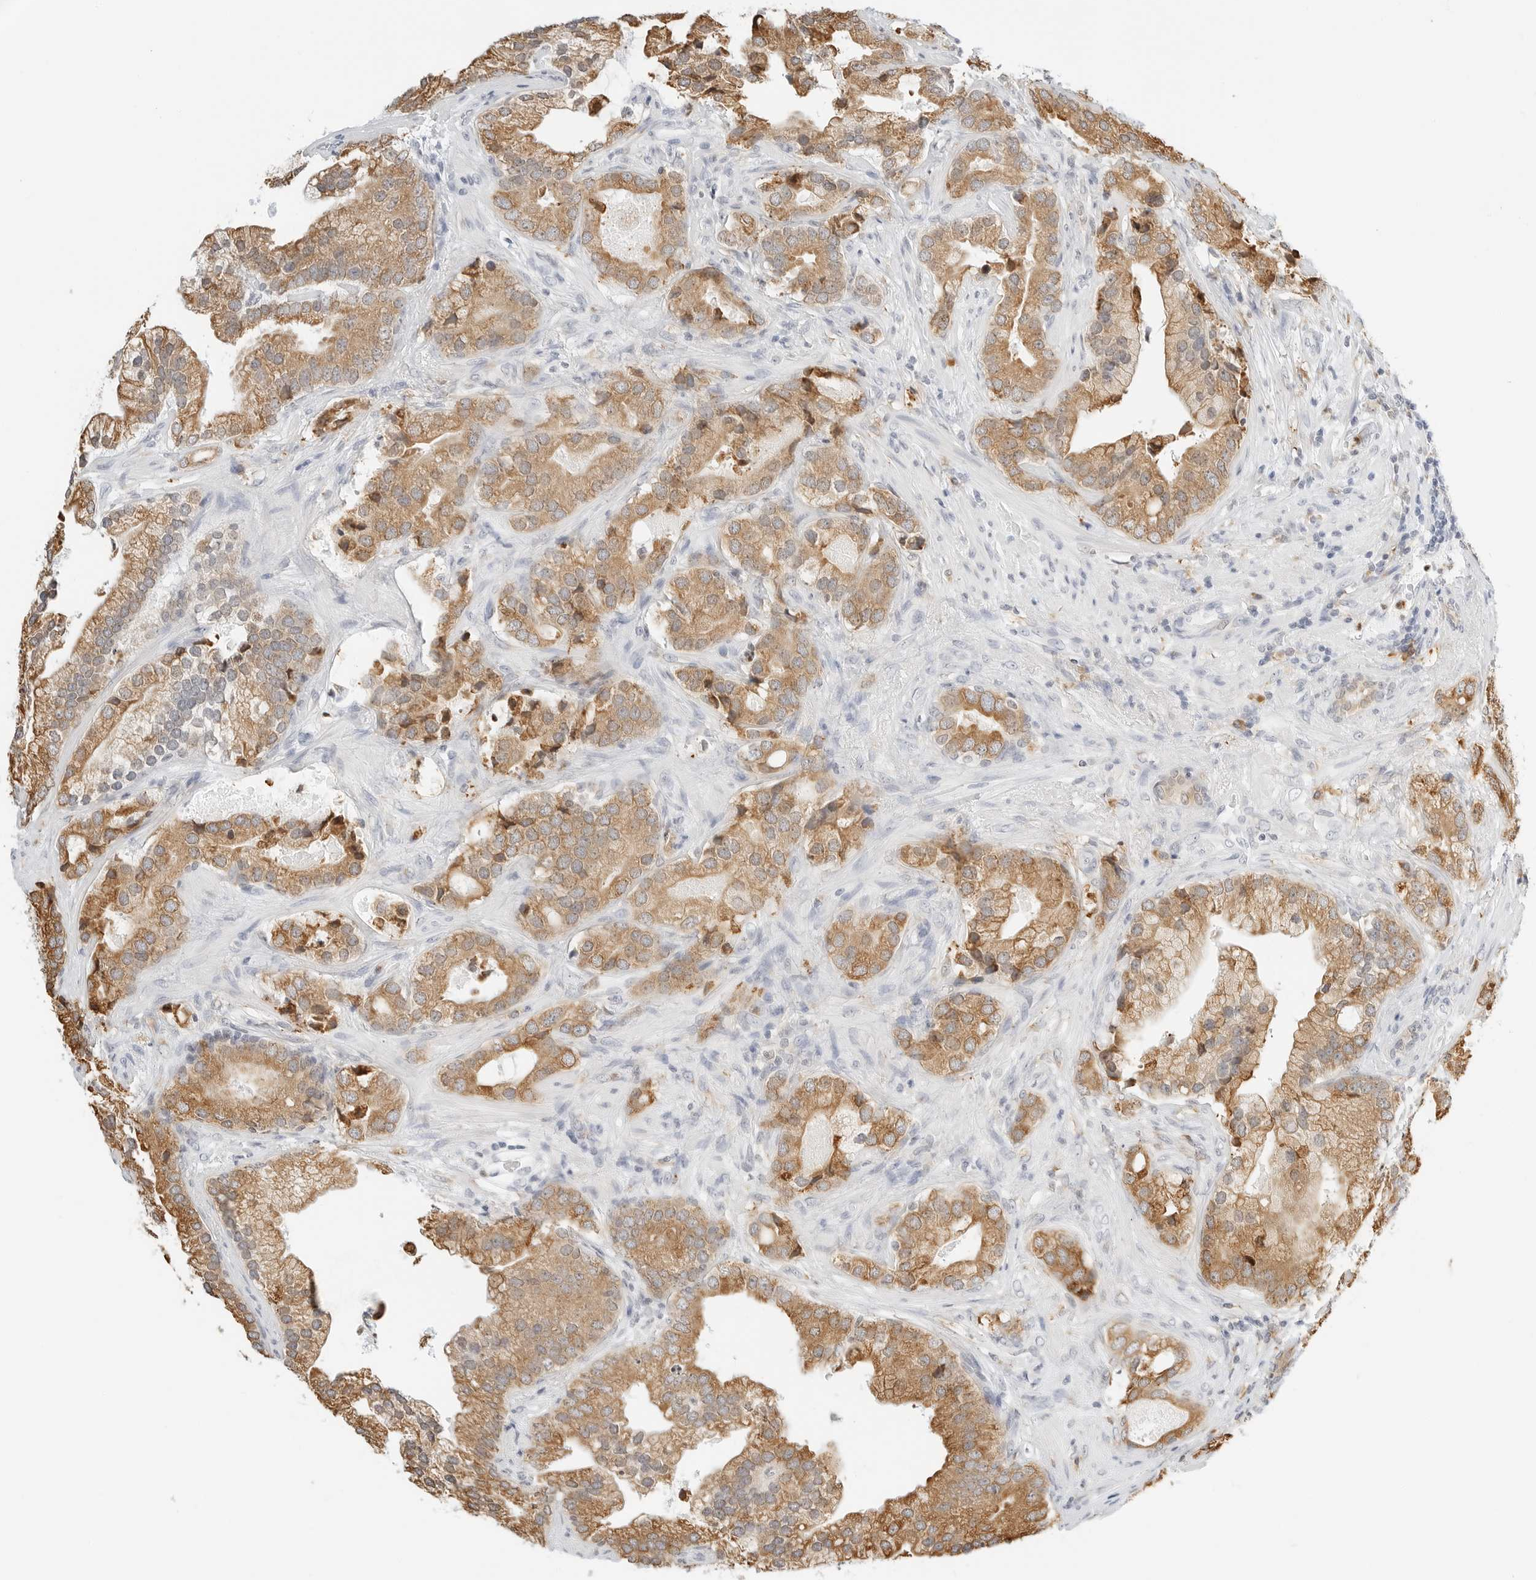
{"staining": {"intensity": "moderate", "quantity": ">75%", "location": "cytoplasmic/membranous"}, "tissue": "prostate cancer", "cell_type": "Tumor cells", "image_type": "cancer", "snomed": [{"axis": "morphology", "description": "Adenocarcinoma, High grade"}, {"axis": "topography", "description": "Prostate"}], "caption": "A brown stain labels moderate cytoplasmic/membranous positivity of a protein in human high-grade adenocarcinoma (prostate) tumor cells. Using DAB (3,3'-diaminobenzidine) (brown) and hematoxylin (blue) stains, captured at high magnification using brightfield microscopy.", "gene": "THEM4", "patient": {"sex": "male", "age": 70}}